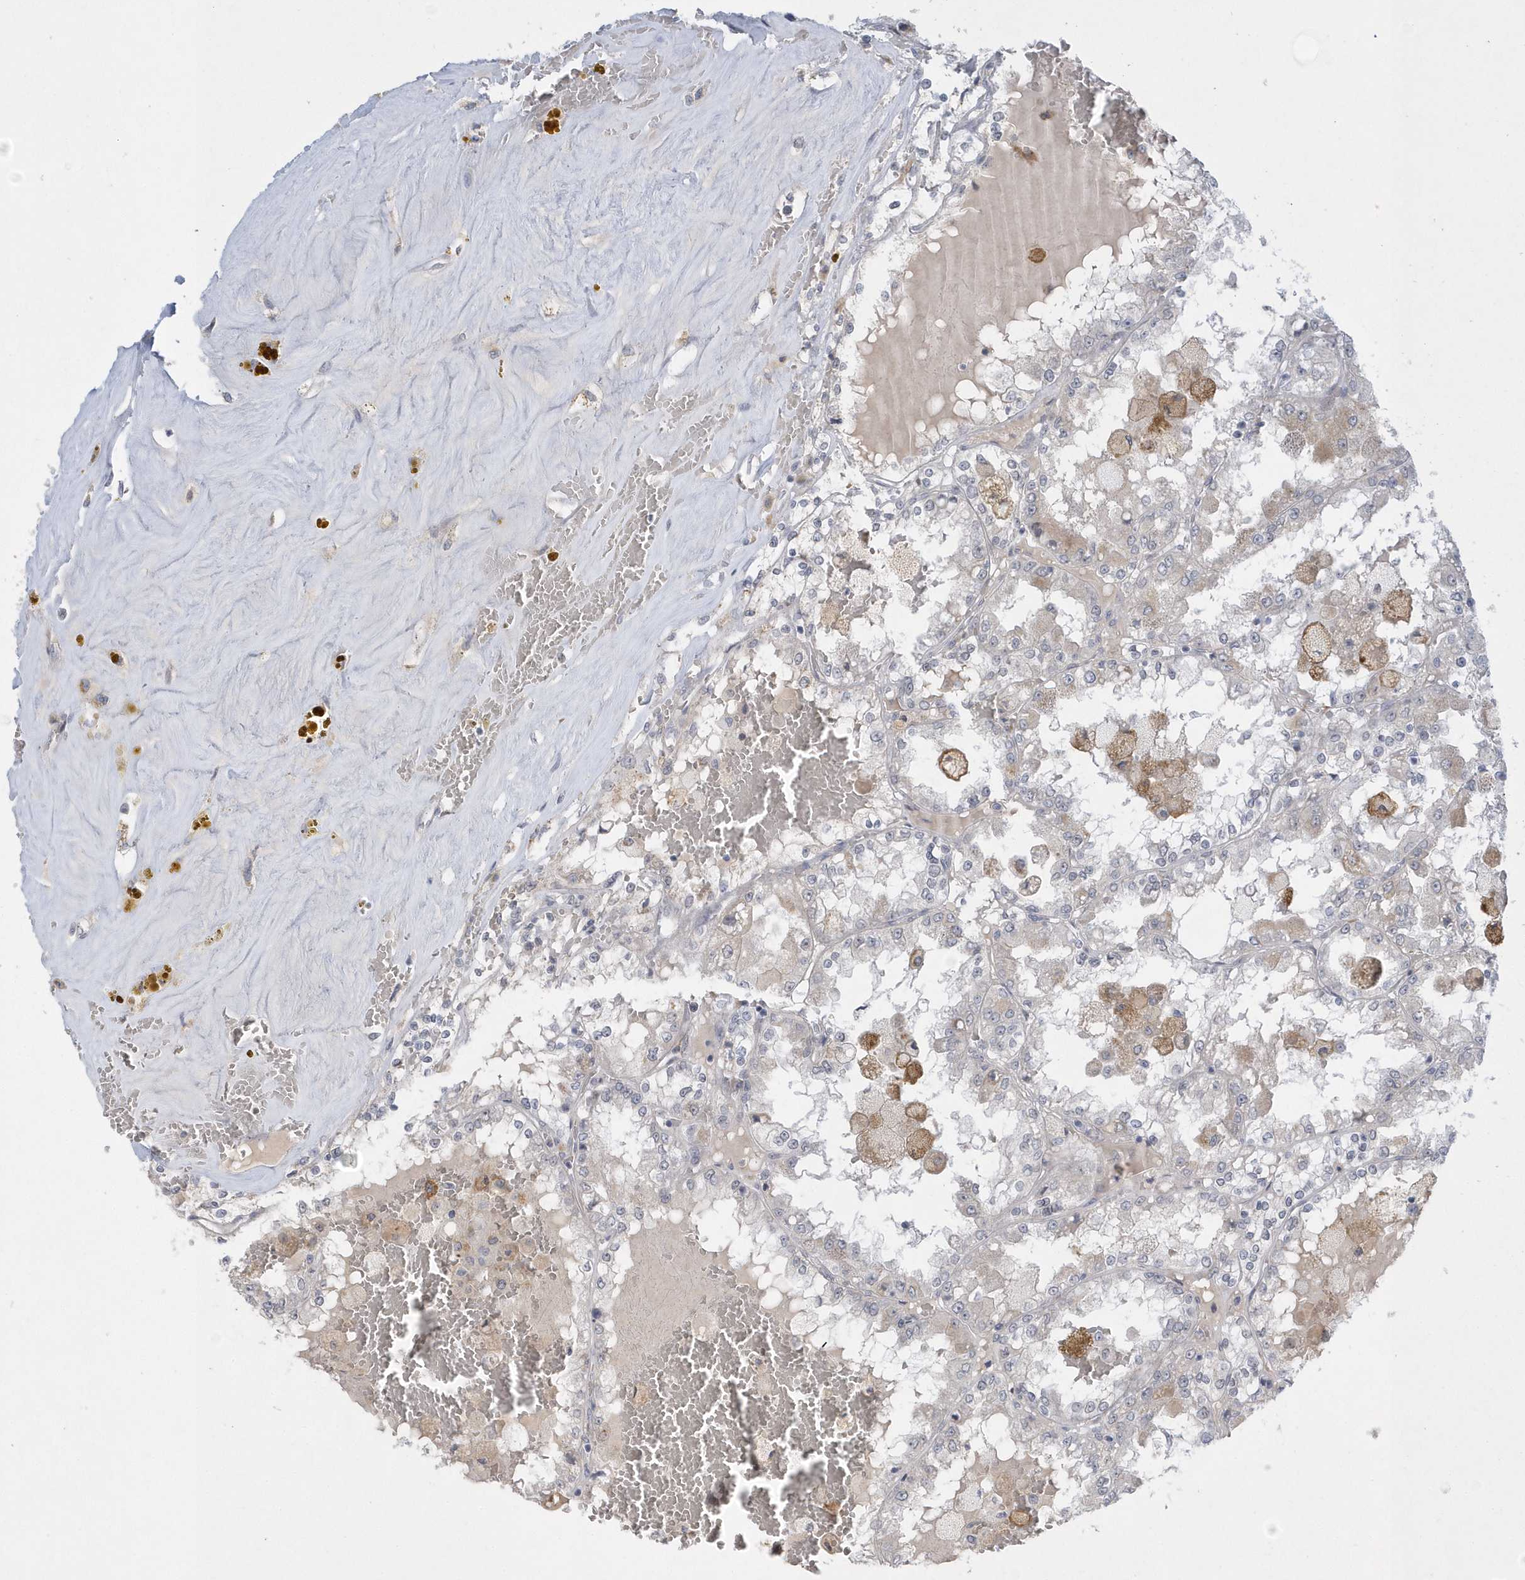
{"staining": {"intensity": "negative", "quantity": "none", "location": "none"}, "tissue": "renal cancer", "cell_type": "Tumor cells", "image_type": "cancer", "snomed": [{"axis": "morphology", "description": "Adenocarcinoma, NOS"}, {"axis": "topography", "description": "Kidney"}], "caption": "This is a image of IHC staining of renal cancer (adenocarcinoma), which shows no staining in tumor cells.", "gene": "ZC3H12D", "patient": {"sex": "female", "age": 56}}